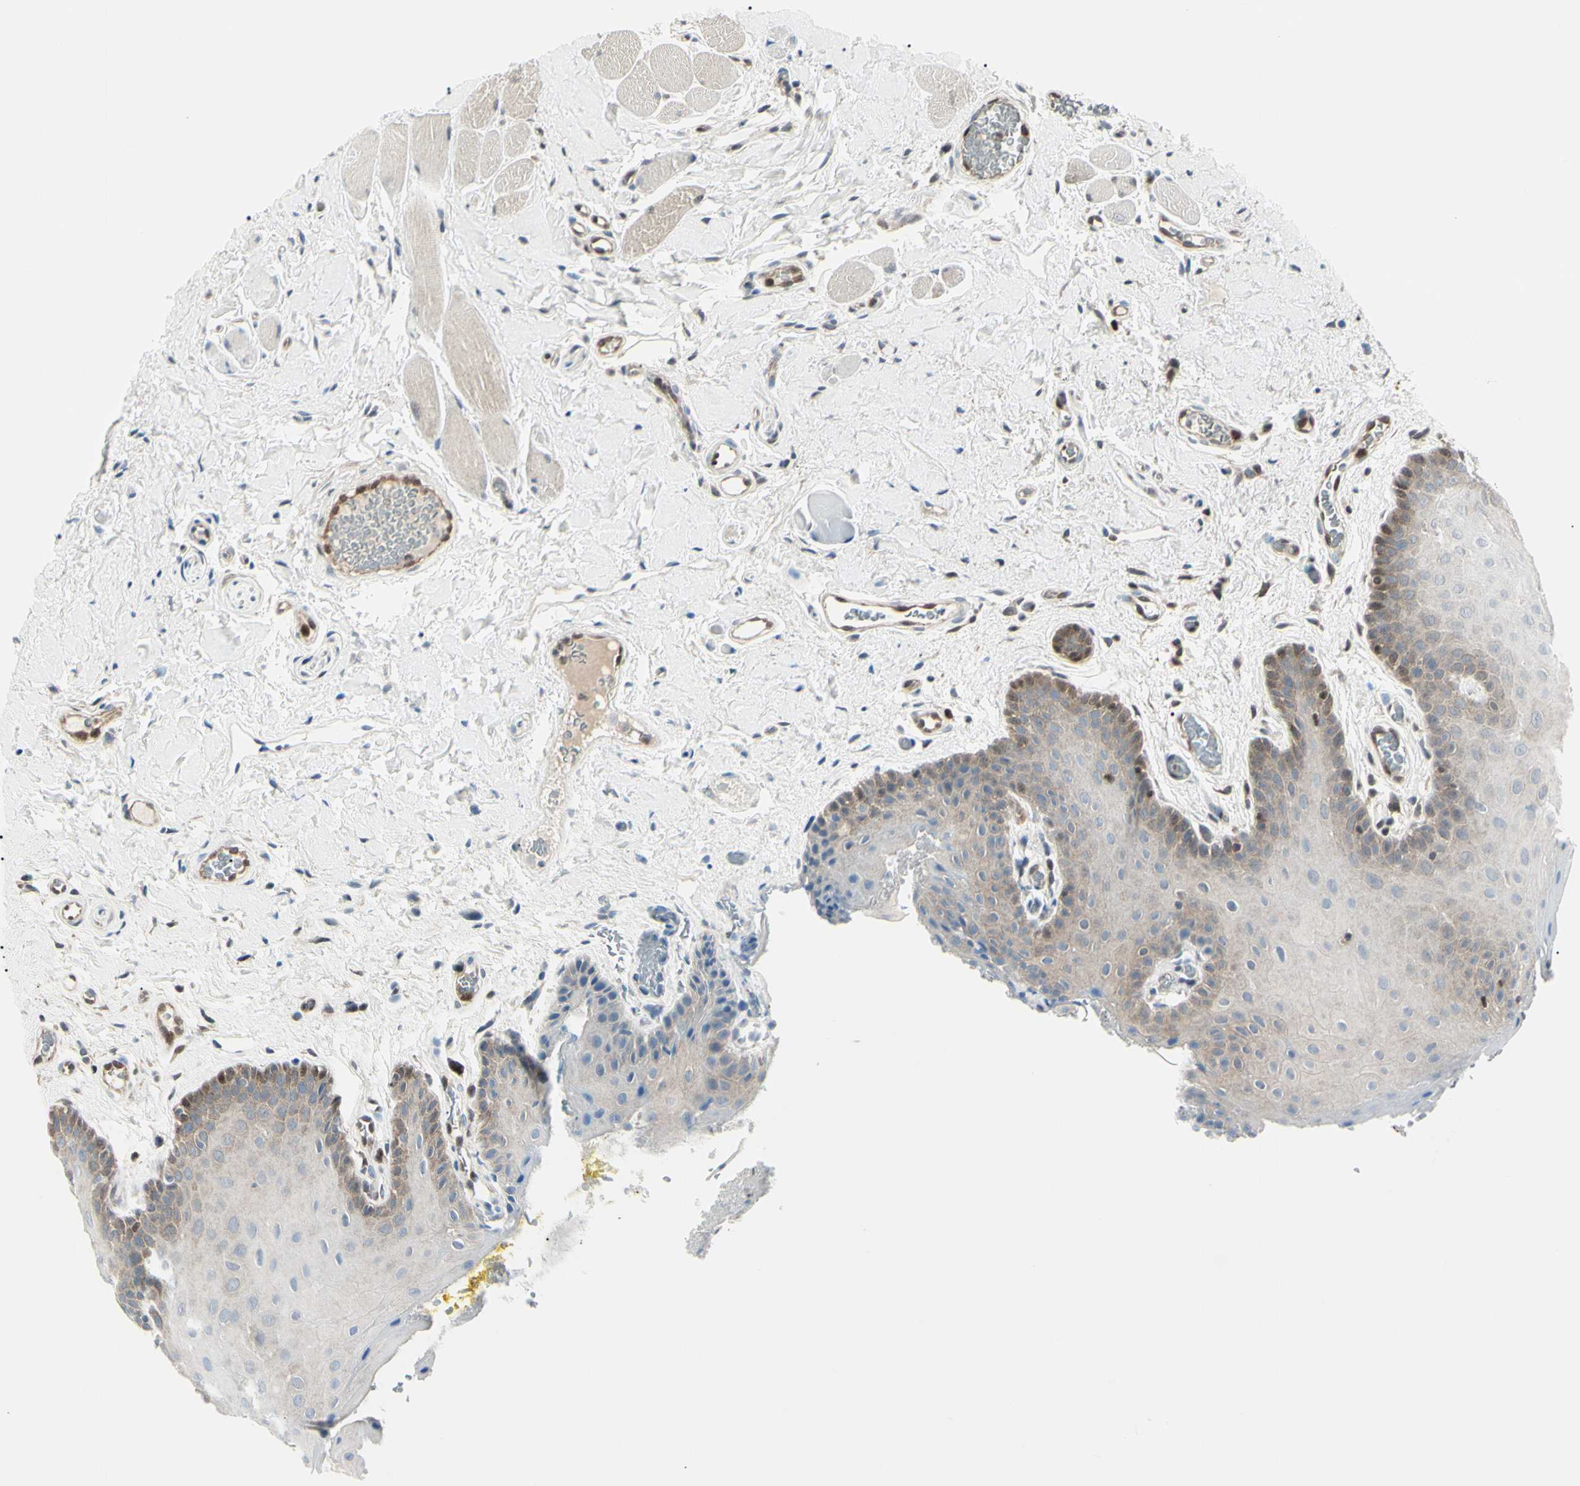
{"staining": {"intensity": "moderate", "quantity": "<25%", "location": "cytoplasmic/membranous,nuclear"}, "tissue": "oral mucosa", "cell_type": "Squamous epithelial cells", "image_type": "normal", "snomed": [{"axis": "morphology", "description": "Normal tissue, NOS"}, {"axis": "topography", "description": "Oral tissue"}], "caption": "Immunohistochemical staining of unremarkable human oral mucosa displays moderate cytoplasmic/membranous,nuclear protein expression in approximately <25% of squamous epithelial cells.", "gene": "PGK1", "patient": {"sex": "male", "age": 54}}